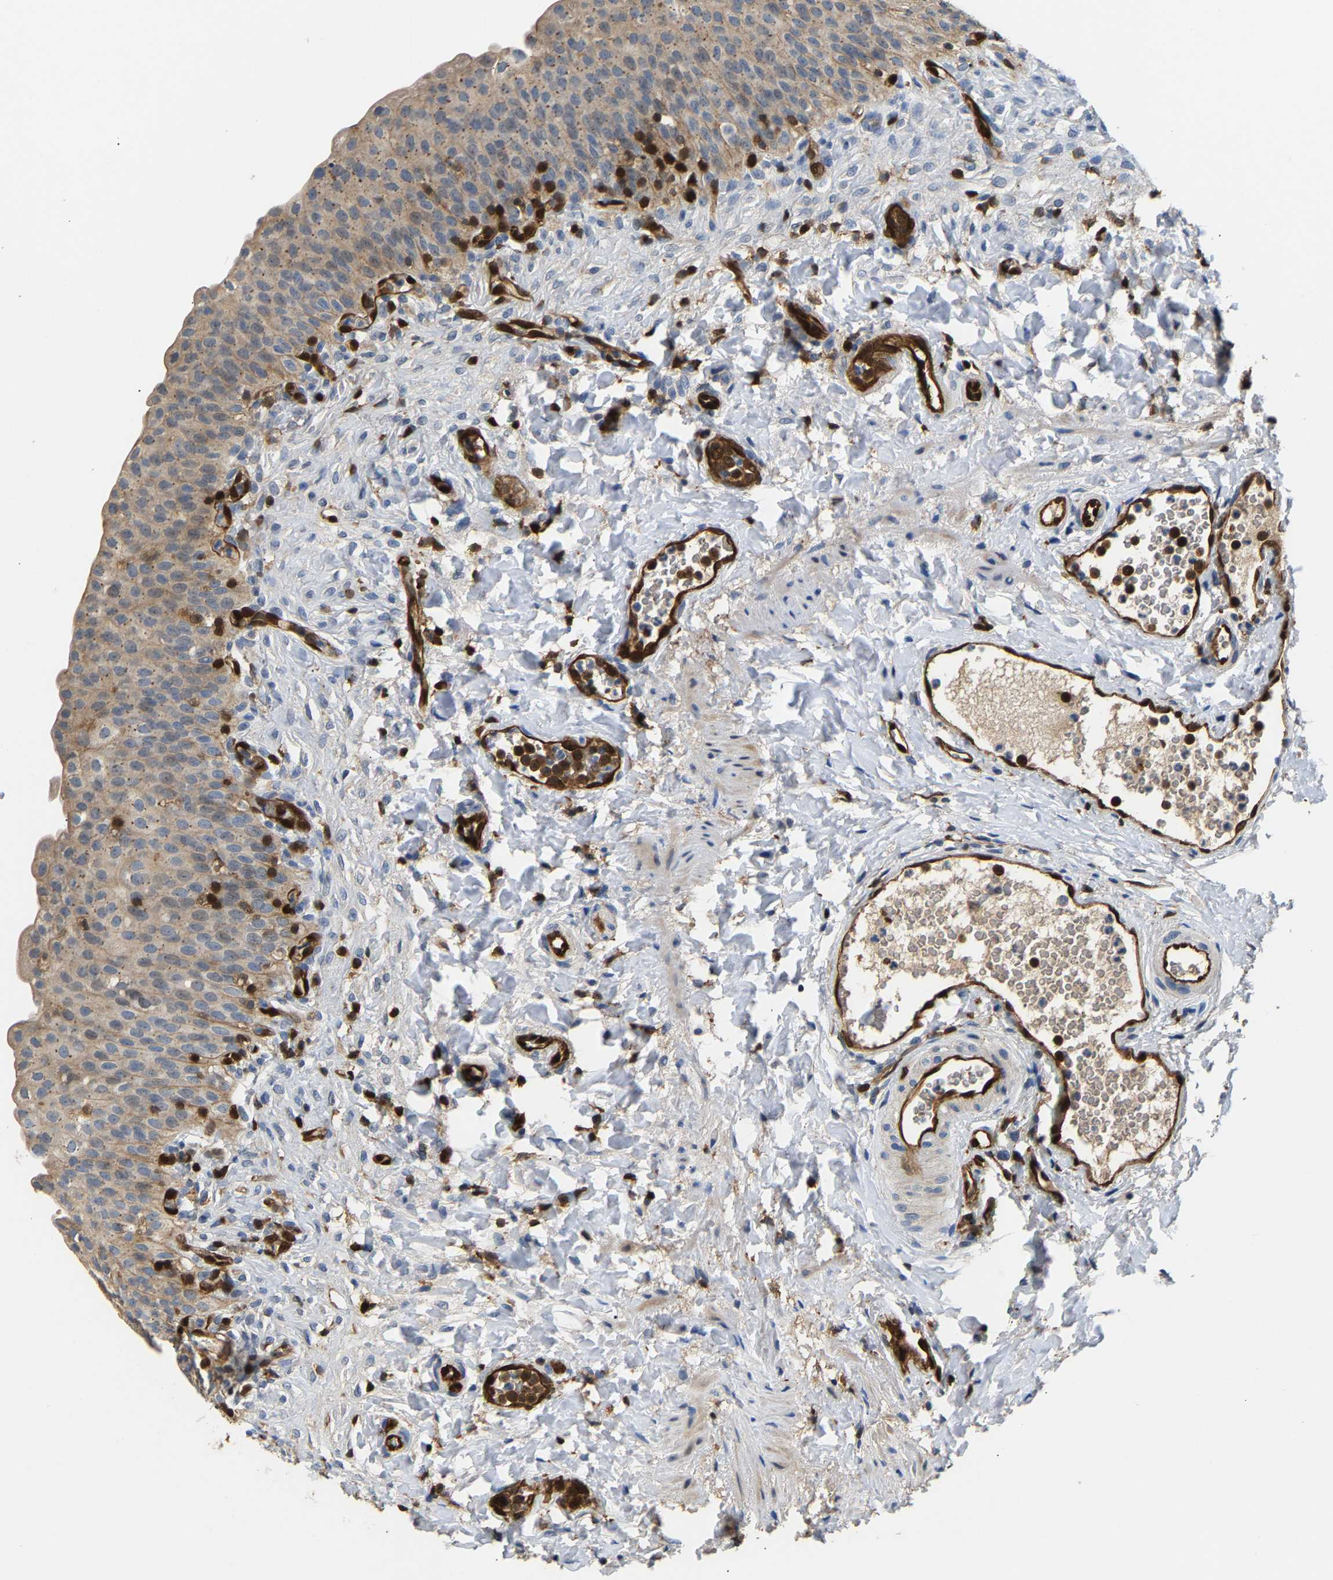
{"staining": {"intensity": "weak", "quantity": ">75%", "location": "cytoplasmic/membranous"}, "tissue": "urinary bladder", "cell_type": "Urothelial cells", "image_type": "normal", "snomed": [{"axis": "morphology", "description": "Urothelial carcinoma, High grade"}, {"axis": "topography", "description": "Urinary bladder"}], "caption": "Benign urinary bladder demonstrates weak cytoplasmic/membranous positivity in approximately >75% of urothelial cells, visualized by immunohistochemistry. The protein of interest is stained brown, and the nuclei are stained in blue (DAB IHC with brightfield microscopy, high magnification).", "gene": "GIMAP7", "patient": {"sex": "male", "age": 46}}